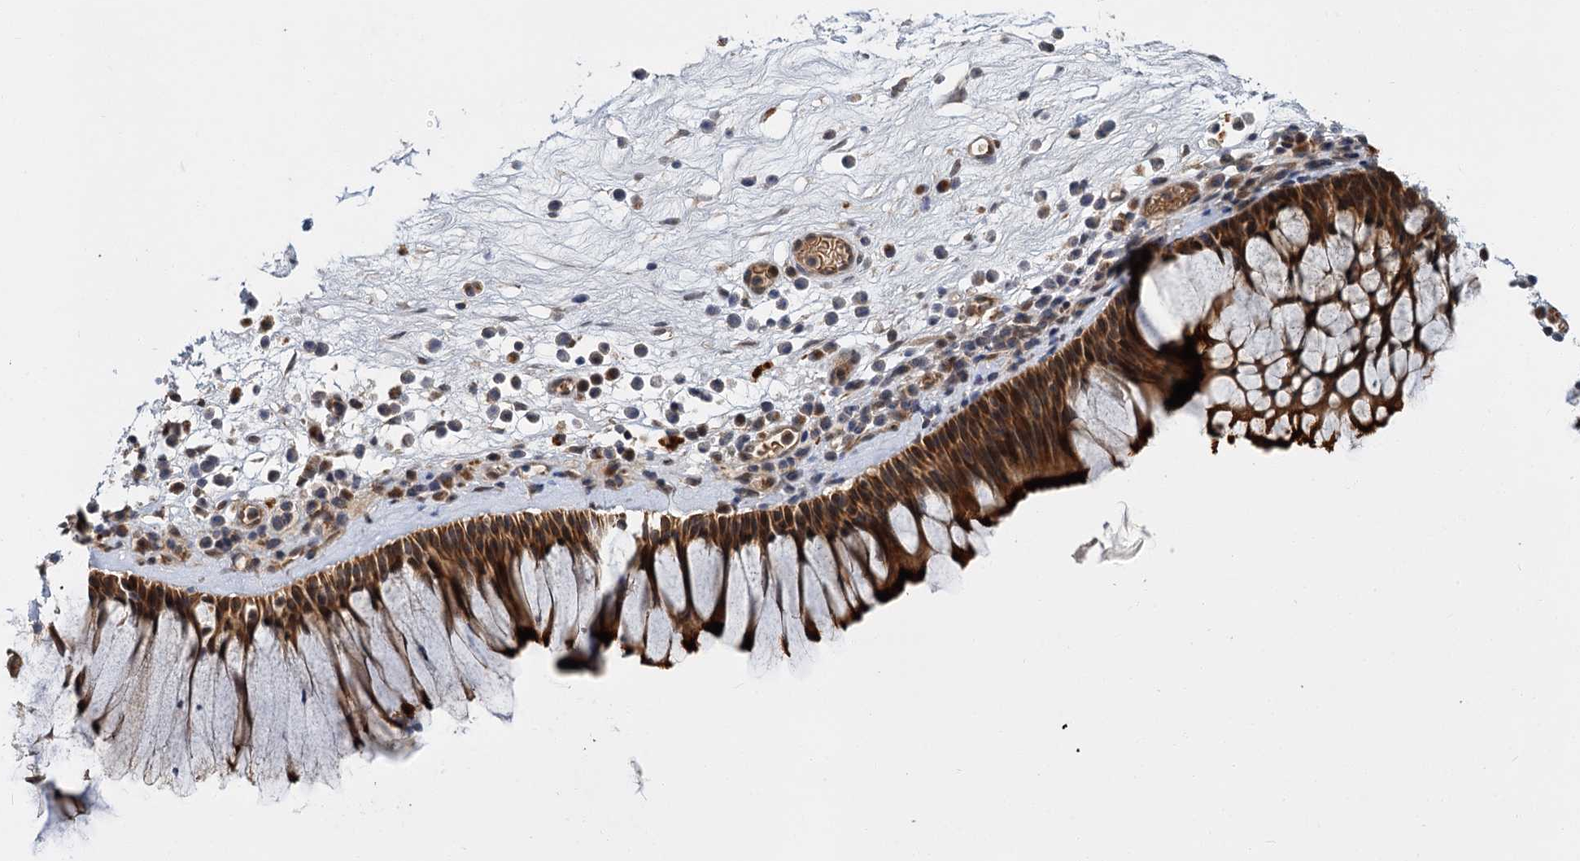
{"staining": {"intensity": "strong", "quantity": ">75%", "location": "cytoplasmic/membranous"}, "tissue": "nasopharynx", "cell_type": "Respiratory epithelial cells", "image_type": "normal", "snomed": [{"axis": "morphology", "description": "Normal tissue, NOS"}, {"axis": "morphology", "description": "Inflammation, NOS"}, {"axis": "topography", "description": "Nasopharynx"}], "caption": "Immunohistochemical staining of benign human nasopharynx exhibits strong cytoplasmic/membranous protein positivity in about >75% of respiratory epithelial cells. The staining was performed using DAB, with brown indicating positive protein expression. Nuclei are stained blue with hematoxylin.", "gene": "APBA2", "patient": {"sex": "male", "age": 70}}